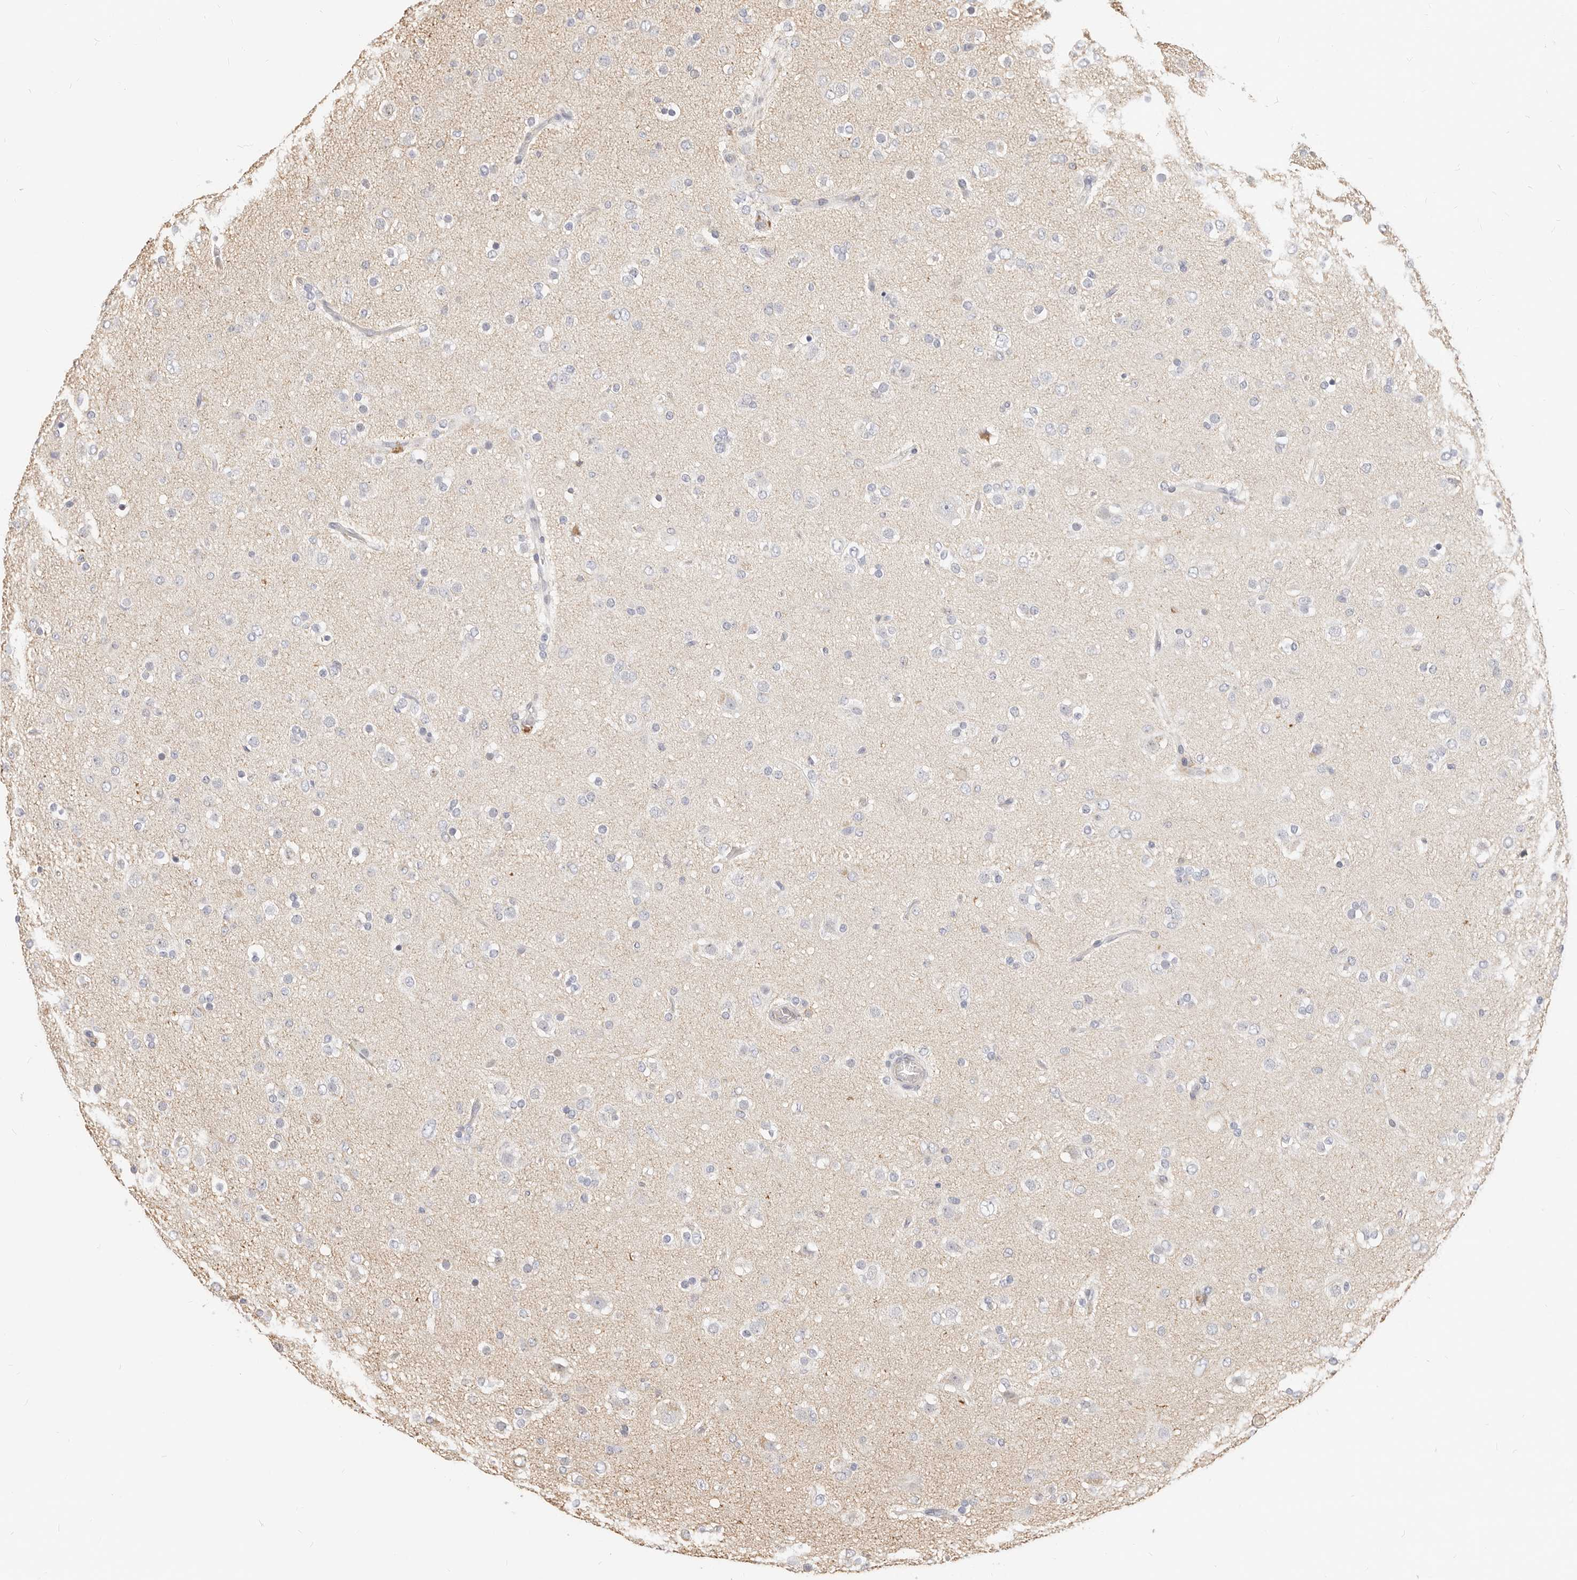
{"staining": {"intensity": "negative", "quantity": "none", "location": "none"}, "tissue": "glioma", "cell_type": "Tumor cells", "image_type": "cancer", "snomed": [{"axis": "morphology", "description": "Glioma, malignant, Low grade"}, {"axis": "topography", "description": "Brain"}], "caption": "An image of malignant glioma (low-grade) stained for a protein demonstrates no brown staining in tumor cells.", "gene": "DTNBP1", "patient": {"sex": "male", "age": 65}}